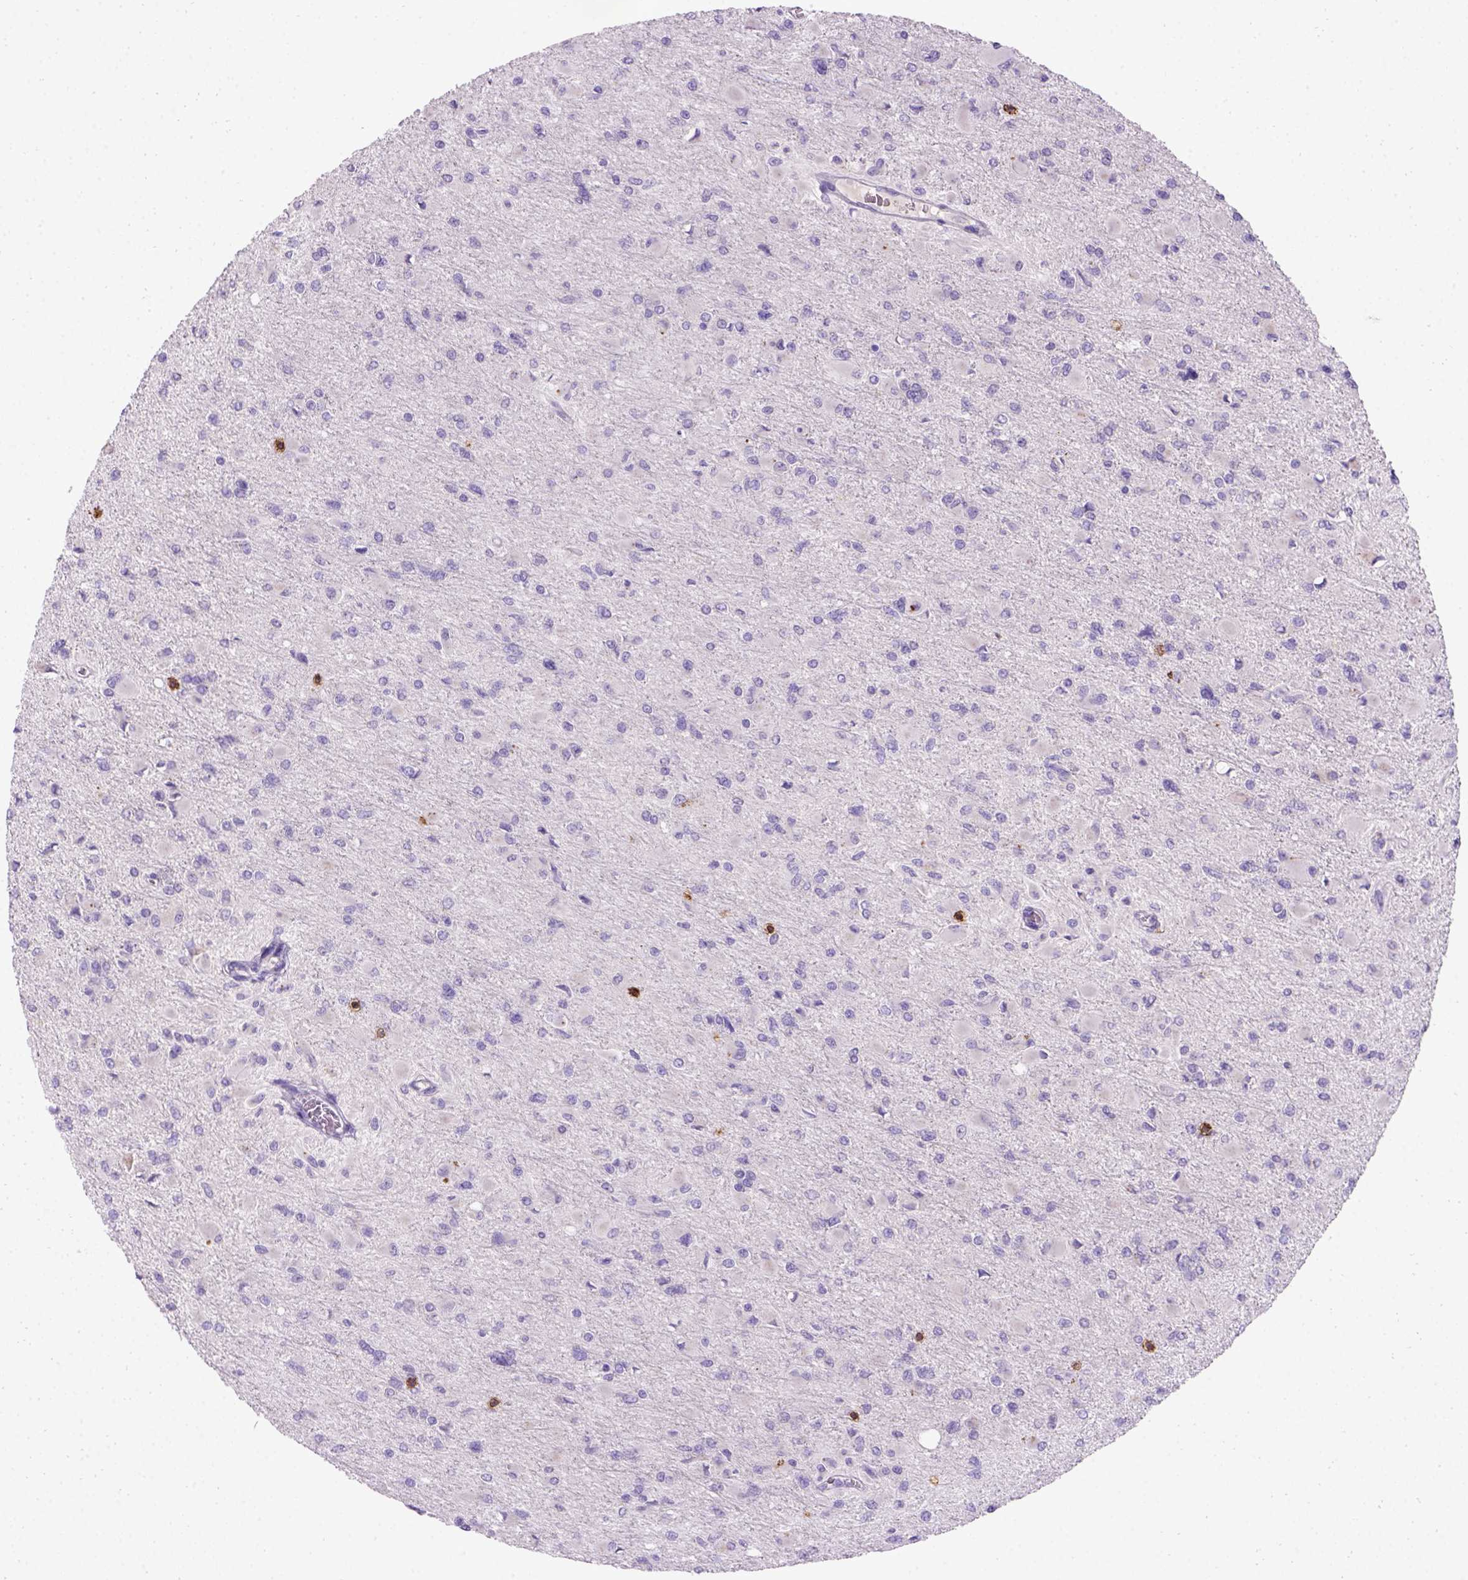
{"staining": {"intensity": "negative", "quantity": "none", "location": "none"}, "tissue": "glioma", "cell_type": "Tumor cells", "image_type": "cancer", "snomed": [{"axis": "morphology", "description": "Glioma, malignant, High grade"}, {"axis": "topography", "description": "Cerebral cortex"}], "caption": "High power microscopy image of an immunohistochemistry (IHC) micrograph of glioma, revealing no significant expression in tumor cells.", "gene": "CD3E", "patient": {"sex": "female", "age": 36}}